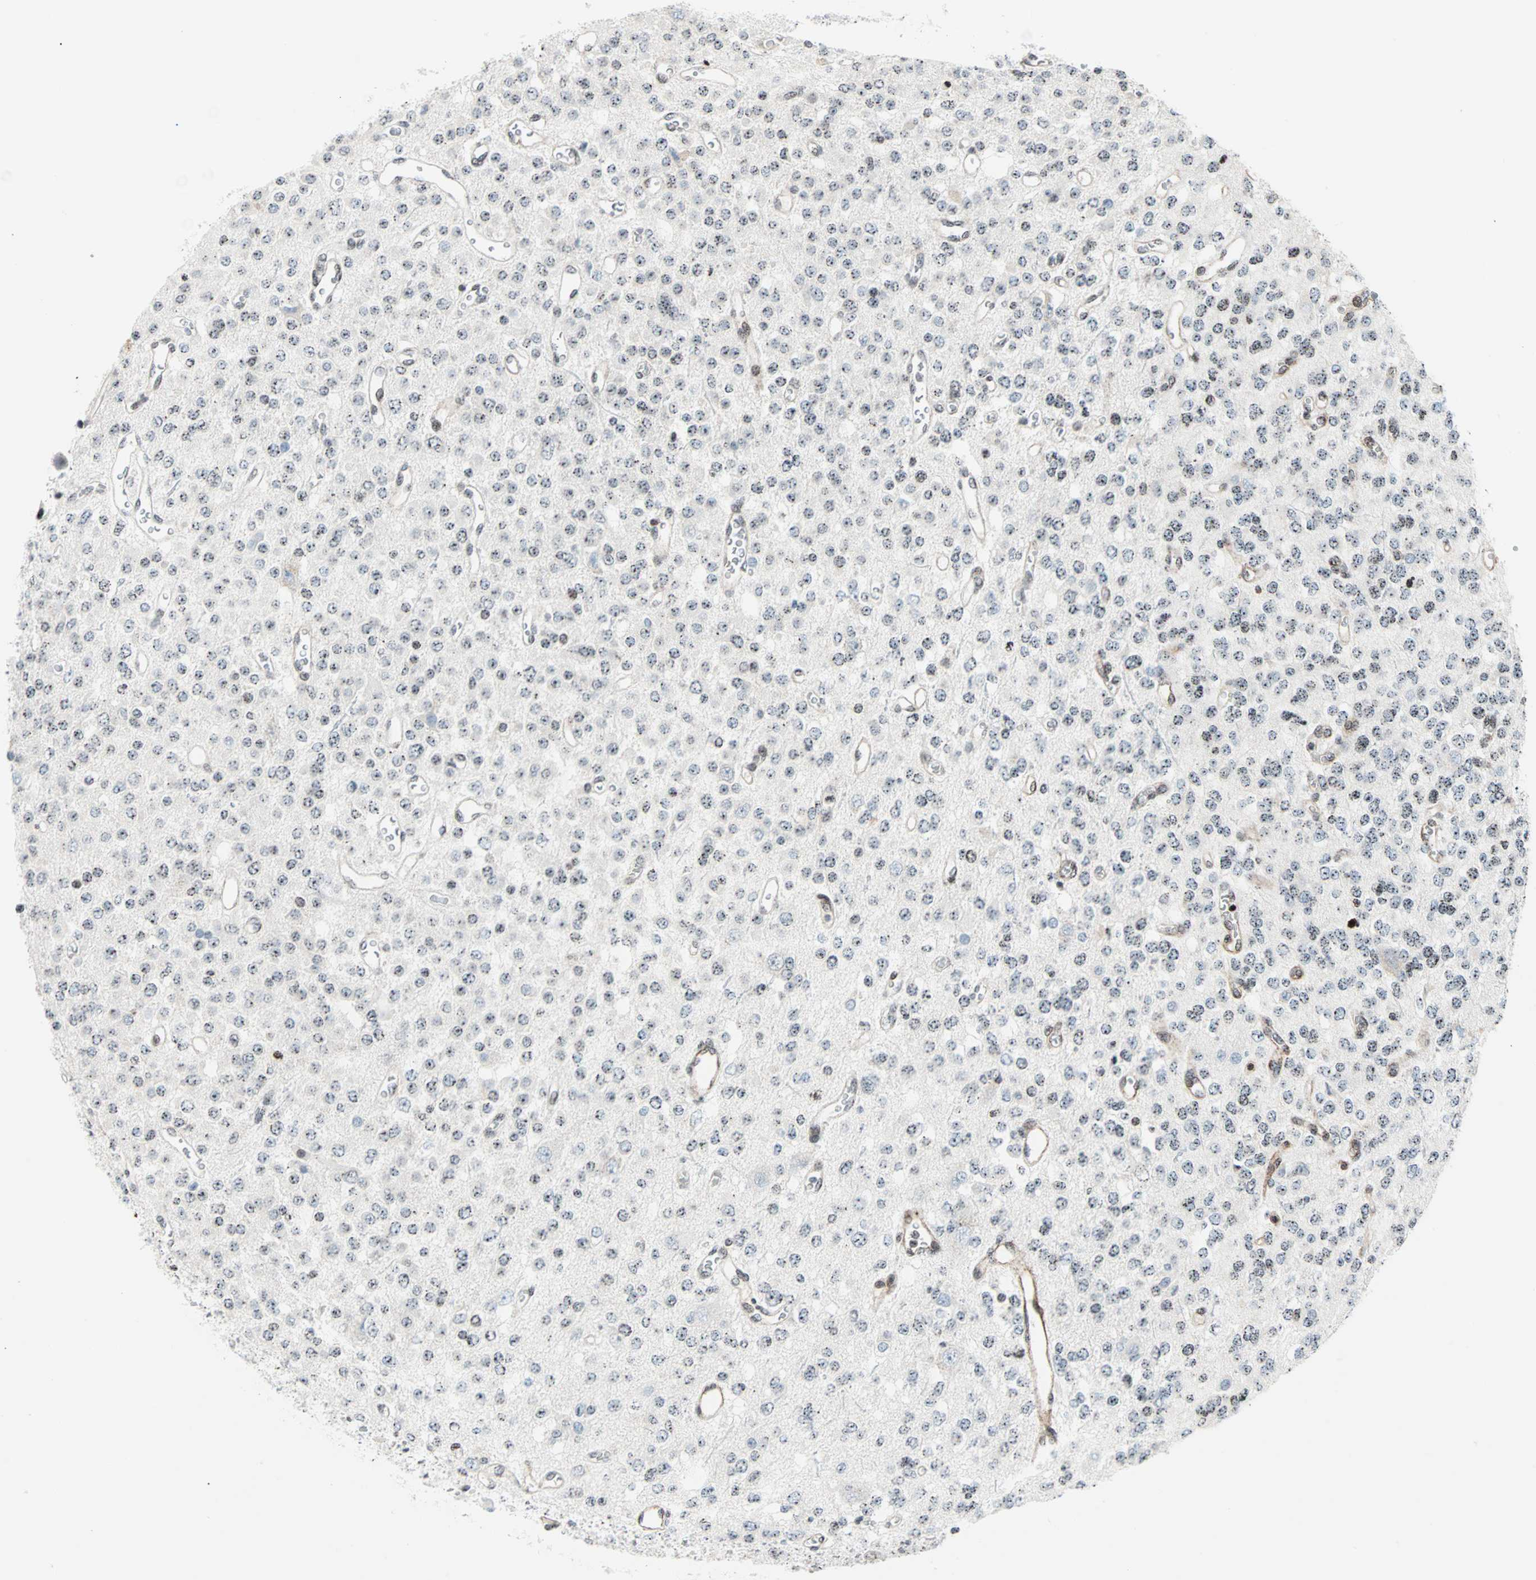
{"staining": {"intensity": "weak", "quantity": "25%-75%", "location": "nuclear"}, "tissue": "glioma", "cell_type": "Tumor cells", "image_type": "cancer", "snomed": [{"axis": "morphology", "description": "Glioma, malignant, Low grade"}, {"axis": "topography", "description": "Brain"}], "caption": "IHC (DAB) staining of malignant glioma (low-grade) shows weak nuclear protein positivity in approximately 25%-75% of tumor cells. (brown staining indicates protein expression, while blue staining denotes nuclei).", "gene": "CENPA", "patient": {"sex": "male", "age": 38}}